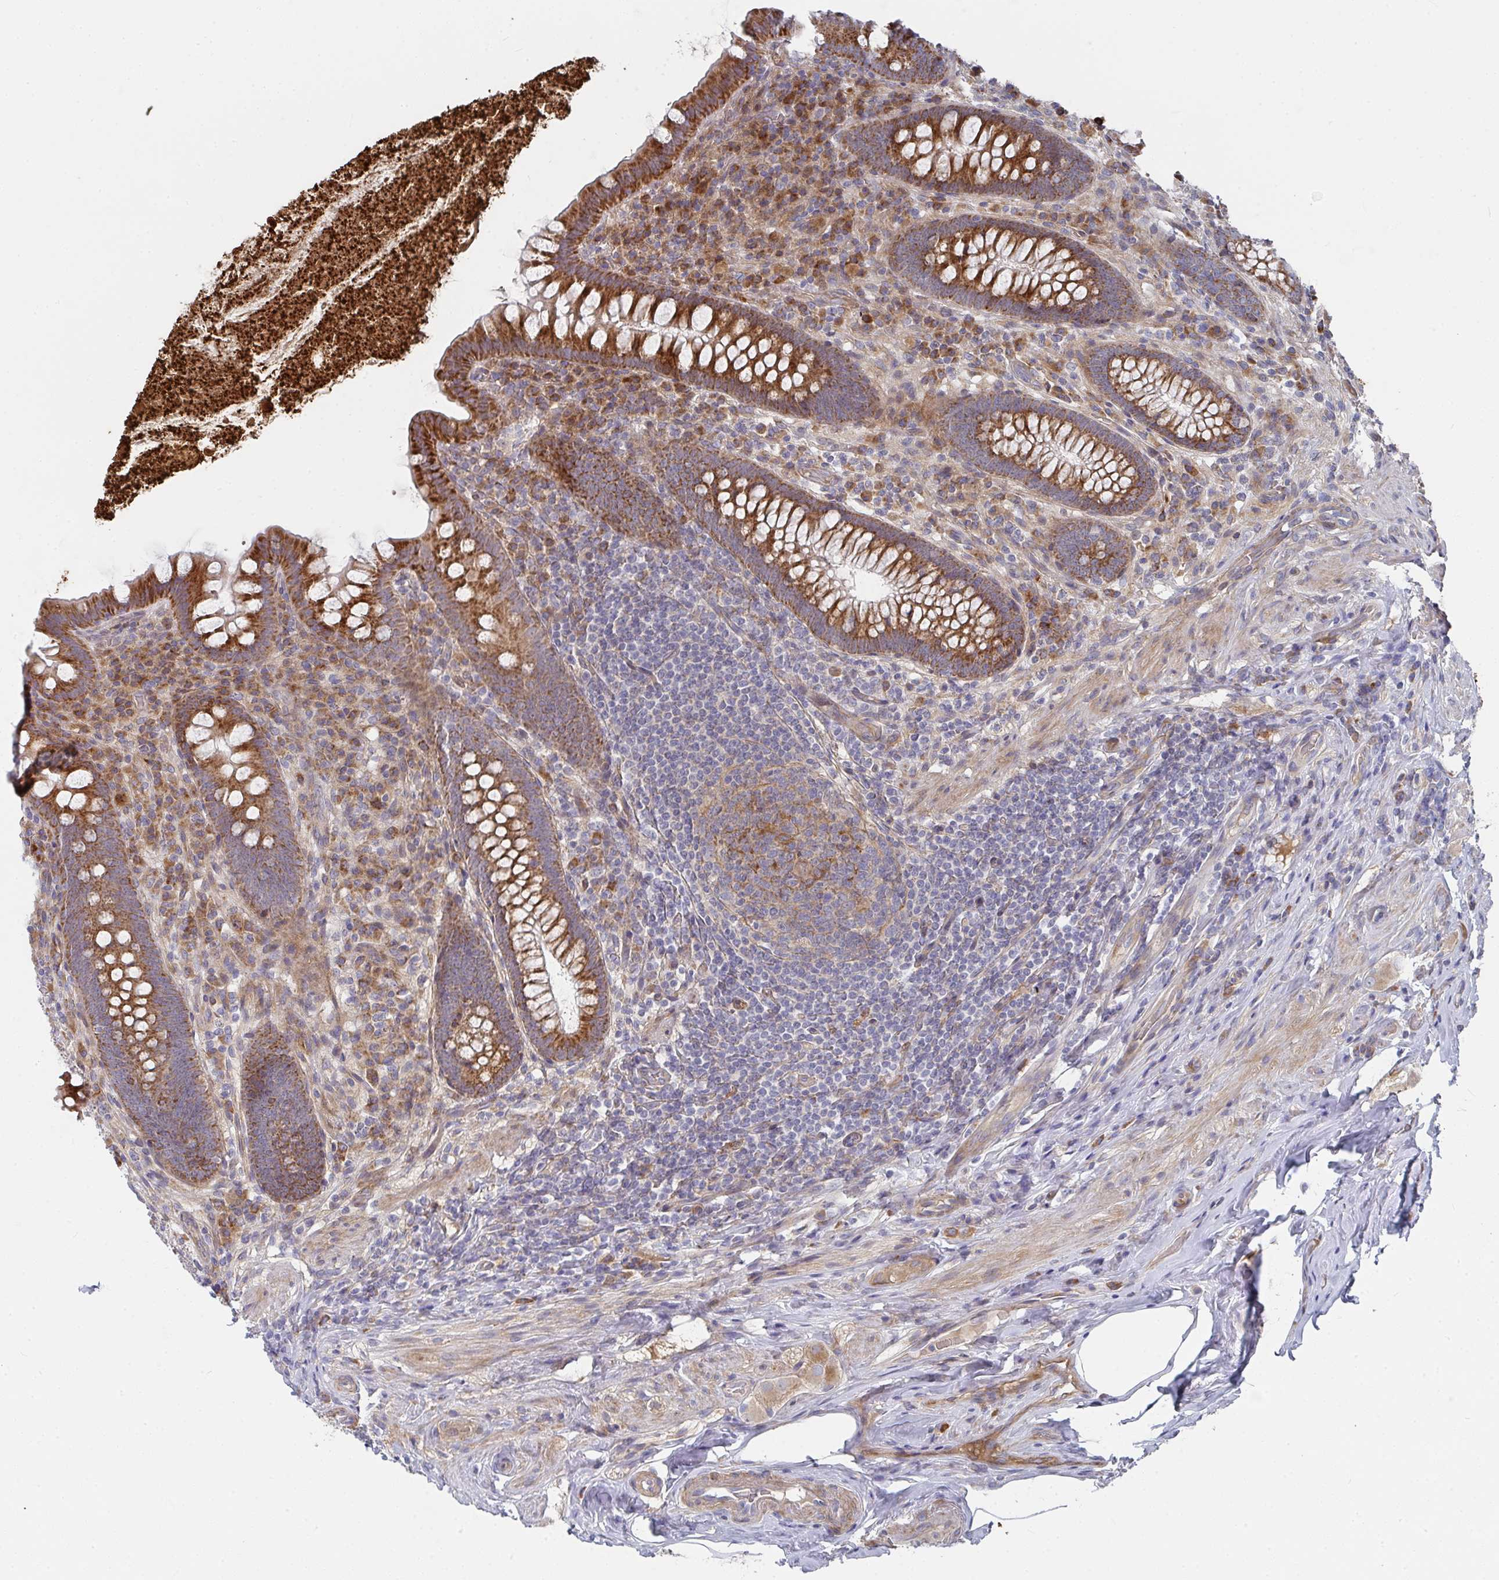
{"staining": {"intensity": "strong", "quantity": ">75%", "location": "cytoplasmic/membranous"}, "tissue": "appendix", "cell_type": "Glandular cells", "image_type": "normal", "snomed": [{"axis": "morphology", "description": "Normal tissue, NOS"}, {"axis": "topography", "description": "Appendix"}], "caption": "Normal appendix exhibits strong cytoplasmic/membranous positivity in approximately >75% of glandular cells, visualized by immunohistochemistry. Immunohistochemistry stains the protein of interest in brown and the nuclei are stained blue.", "gene": "RHEBL1", "patient": {"sex": "male", "age": 71}}